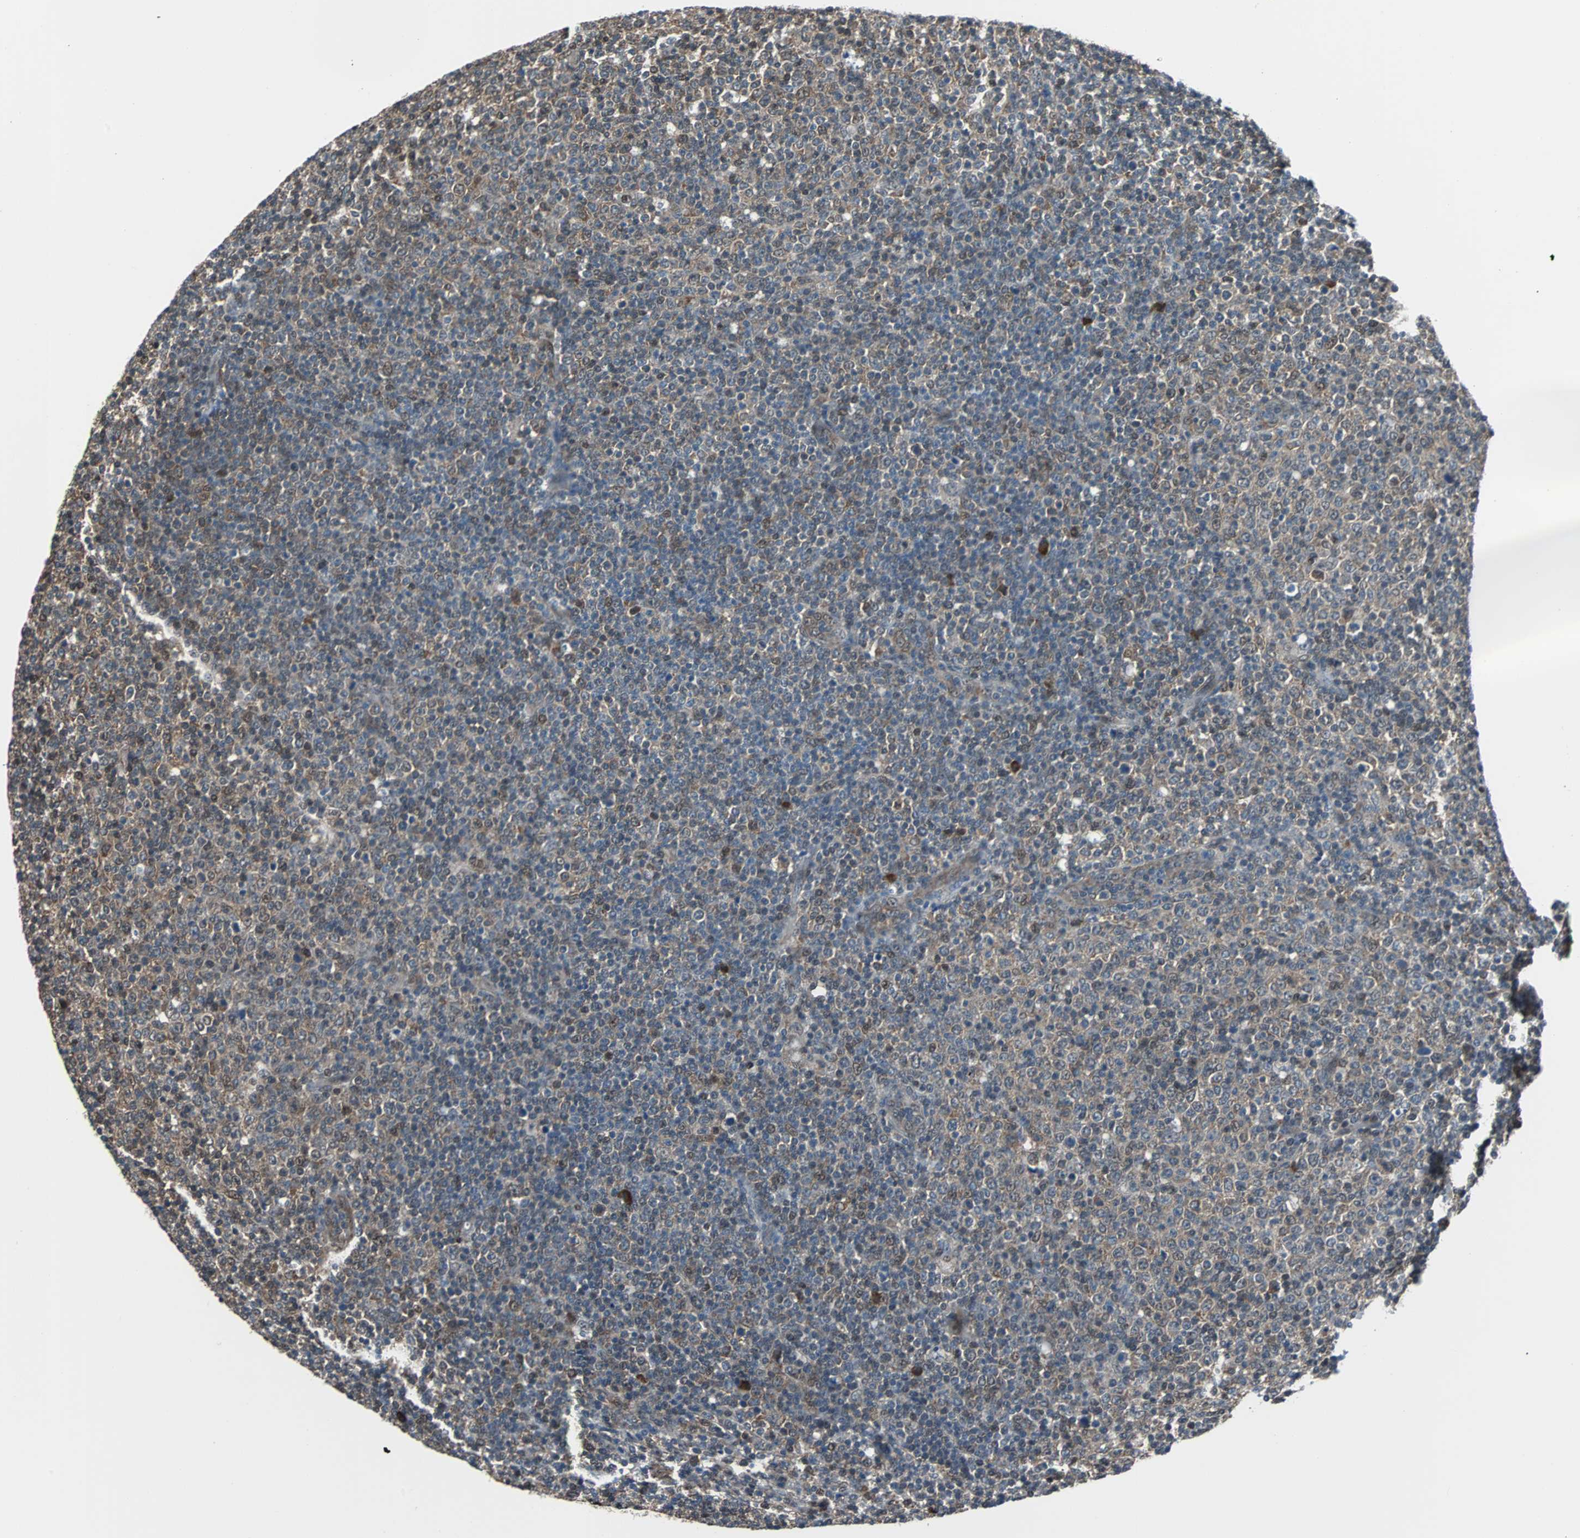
{"staining": {"intensity": "moderate", "quantity": "25%-75%", "location": "cytoplasmic/membranous"}, "tissue": "lymphoma", "cell_type": "Tumor cells", "image_type": "cancer", "snomed": [{"axis": "morphology", "description": "Malignant lymphoma, non-Hodgkin's type, Low grade"}, {"axis": "topography", "description": "Lymph node"}], "caption": "Brown immunohistochemical staining in malignant lymphoma, non-Hodgkin's type (low-grade) demonstrates moderate cytoplasmic/membranous staining in approximately 25%-75% of tumor cells. (DAB IHC with brightfield microscopy, high magnification).", "gene": "VCP", "patient": {"sex": "male", "age": 70}}